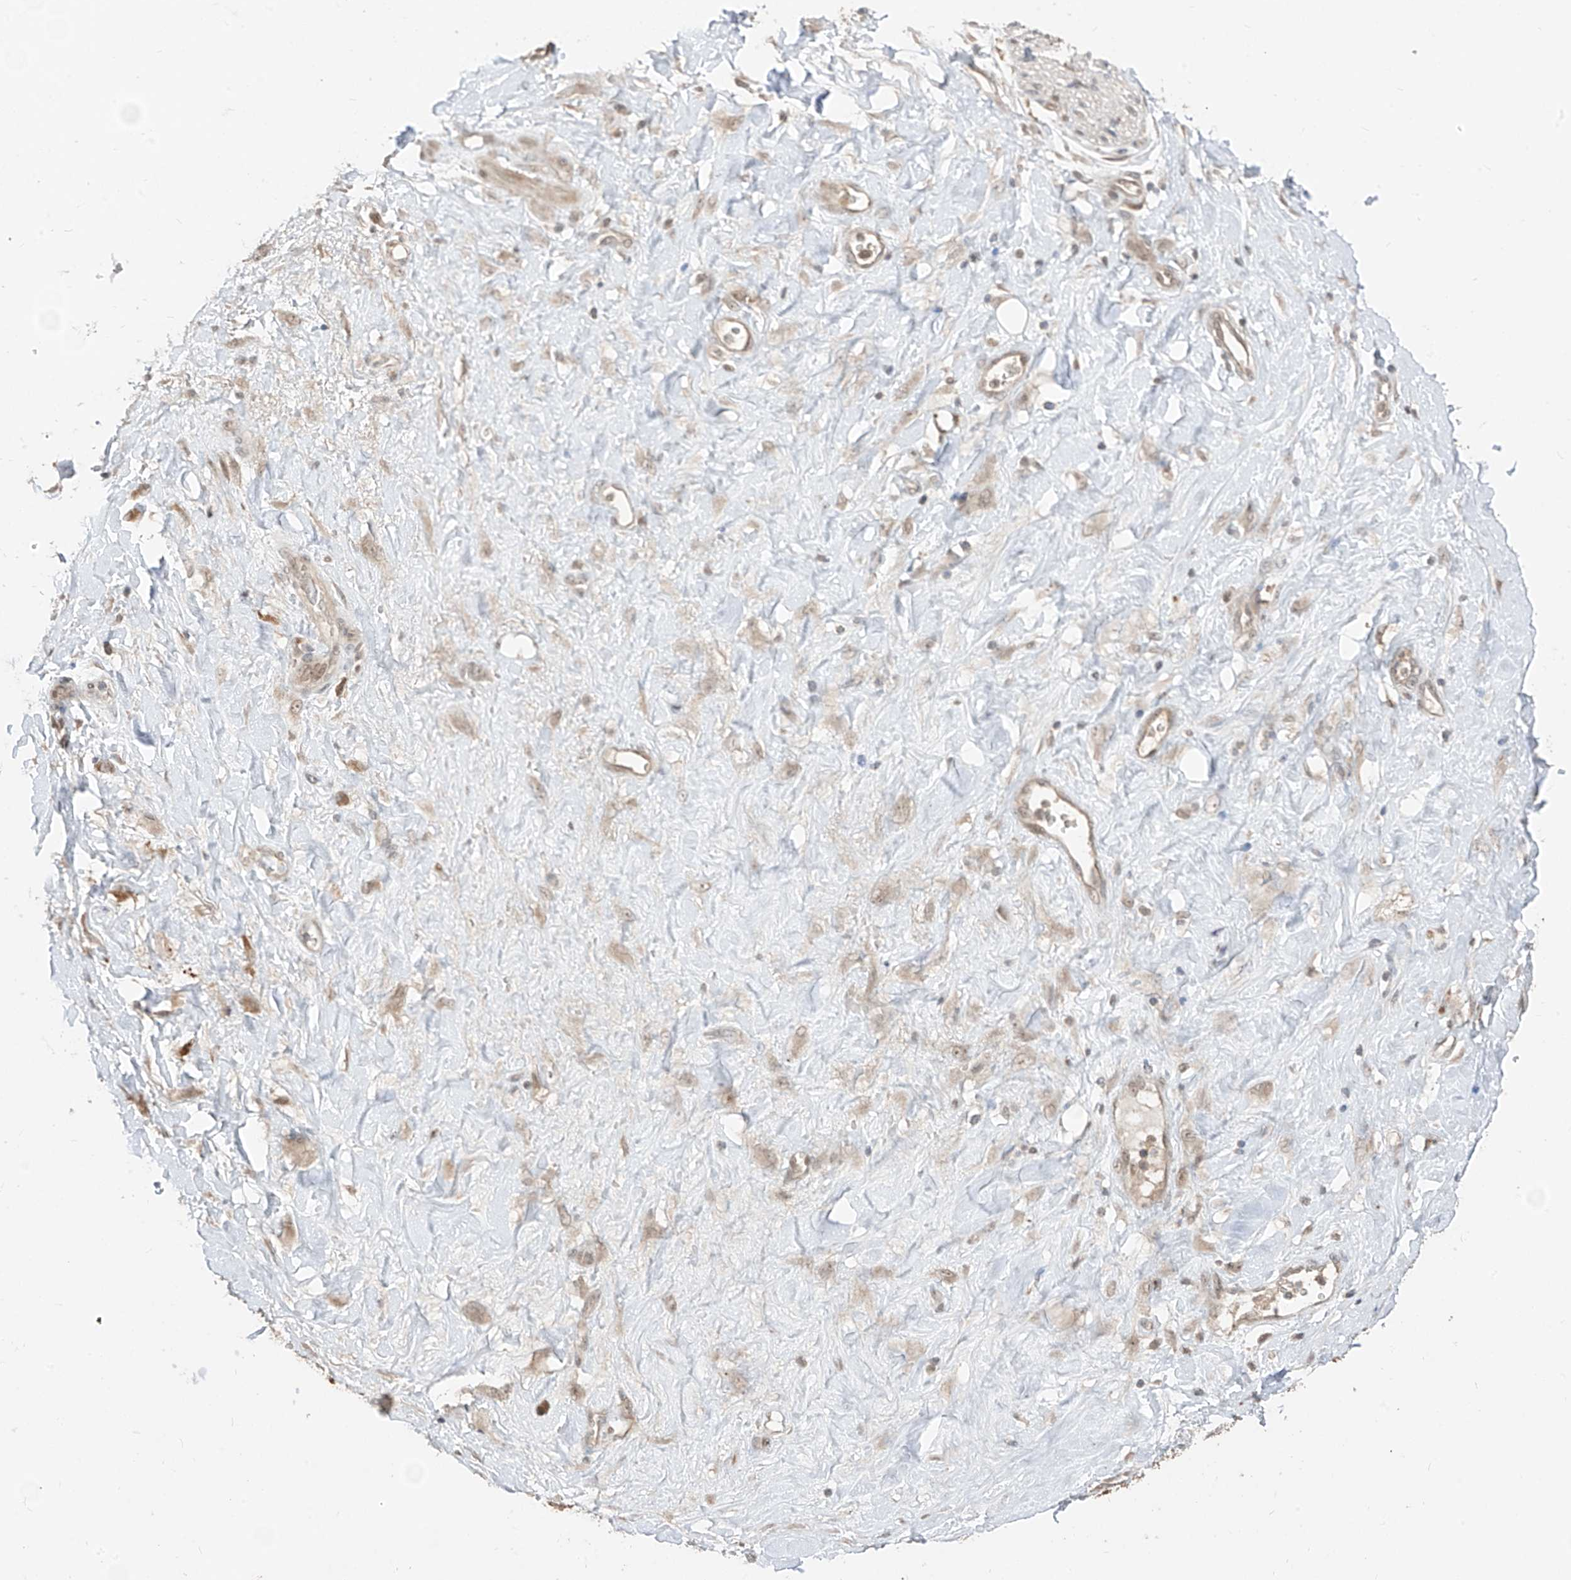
{"staining": {"intensity": "weak", "quantity": ">75%", "location": "cytoplasmic/membranous"}, "tissue": "soft tissue", "cell_type": "Fibroblasts", "image_type": "normal", "snomed": [{"axis": "morphology", "description": "Normal tissue, NOS"}, {"axis": "morphology", "description": "Adenocarcinoma, NOS"}, {"axis": "topography", "description": "Pancreas"}, {"axis": "topography", "description": "Peripheral nerve tissue"}], "caption": "A low amount of weak cytoplasmic/membranous staining is seen in approximately >75% of fibroblasts in normal soft tissue. (Stains: DAB (3,3'-diaminobenzidine) in brown, nuclei in blue, Microscopy: brightfield microscopy at high magnification).", "gene": "COLGALT2", "patient": {"sex": "male", "age": 59}}